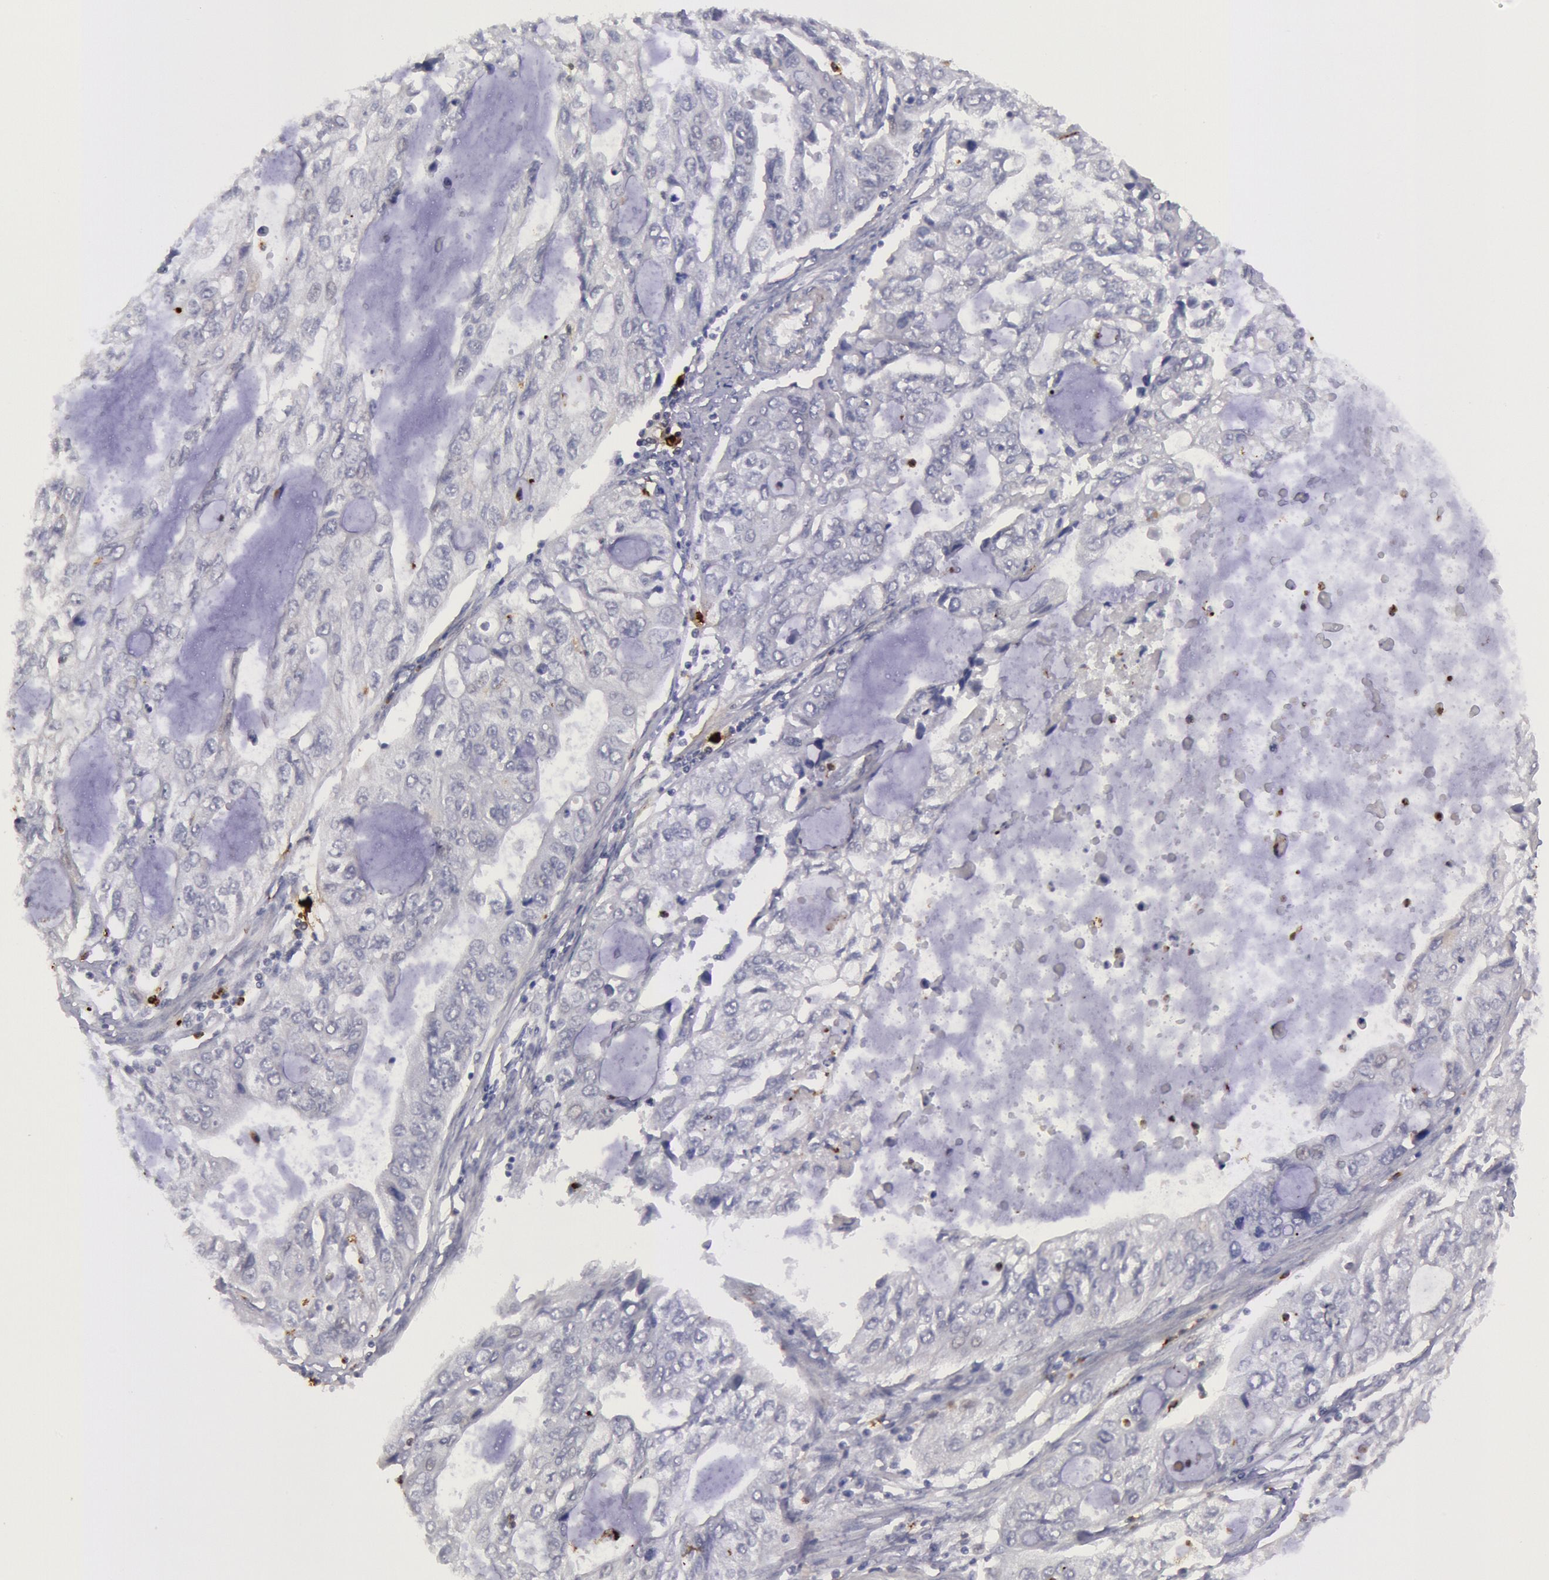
{"staining": {"intensity": "negative", "quantity": "none", "location": "none"}, "tissue": "stomach cancer", "cell_type": "Tumor cells", "image_type": "cancer", "snomed": [{"axis": "morphology", "description": "Adenocarcinoma, NOS"}, {"axis": "topography", "description": "Stomach, upper"}], "caption": "Immunohistochemistry micrograph of neoplastic tissue: stomach cancer (adenocarcinoma) stained with DAB shows no significant protein expression in tumor cells.", "gene": "KDM6A", "patient": {"sex": "female", "age": 52}}